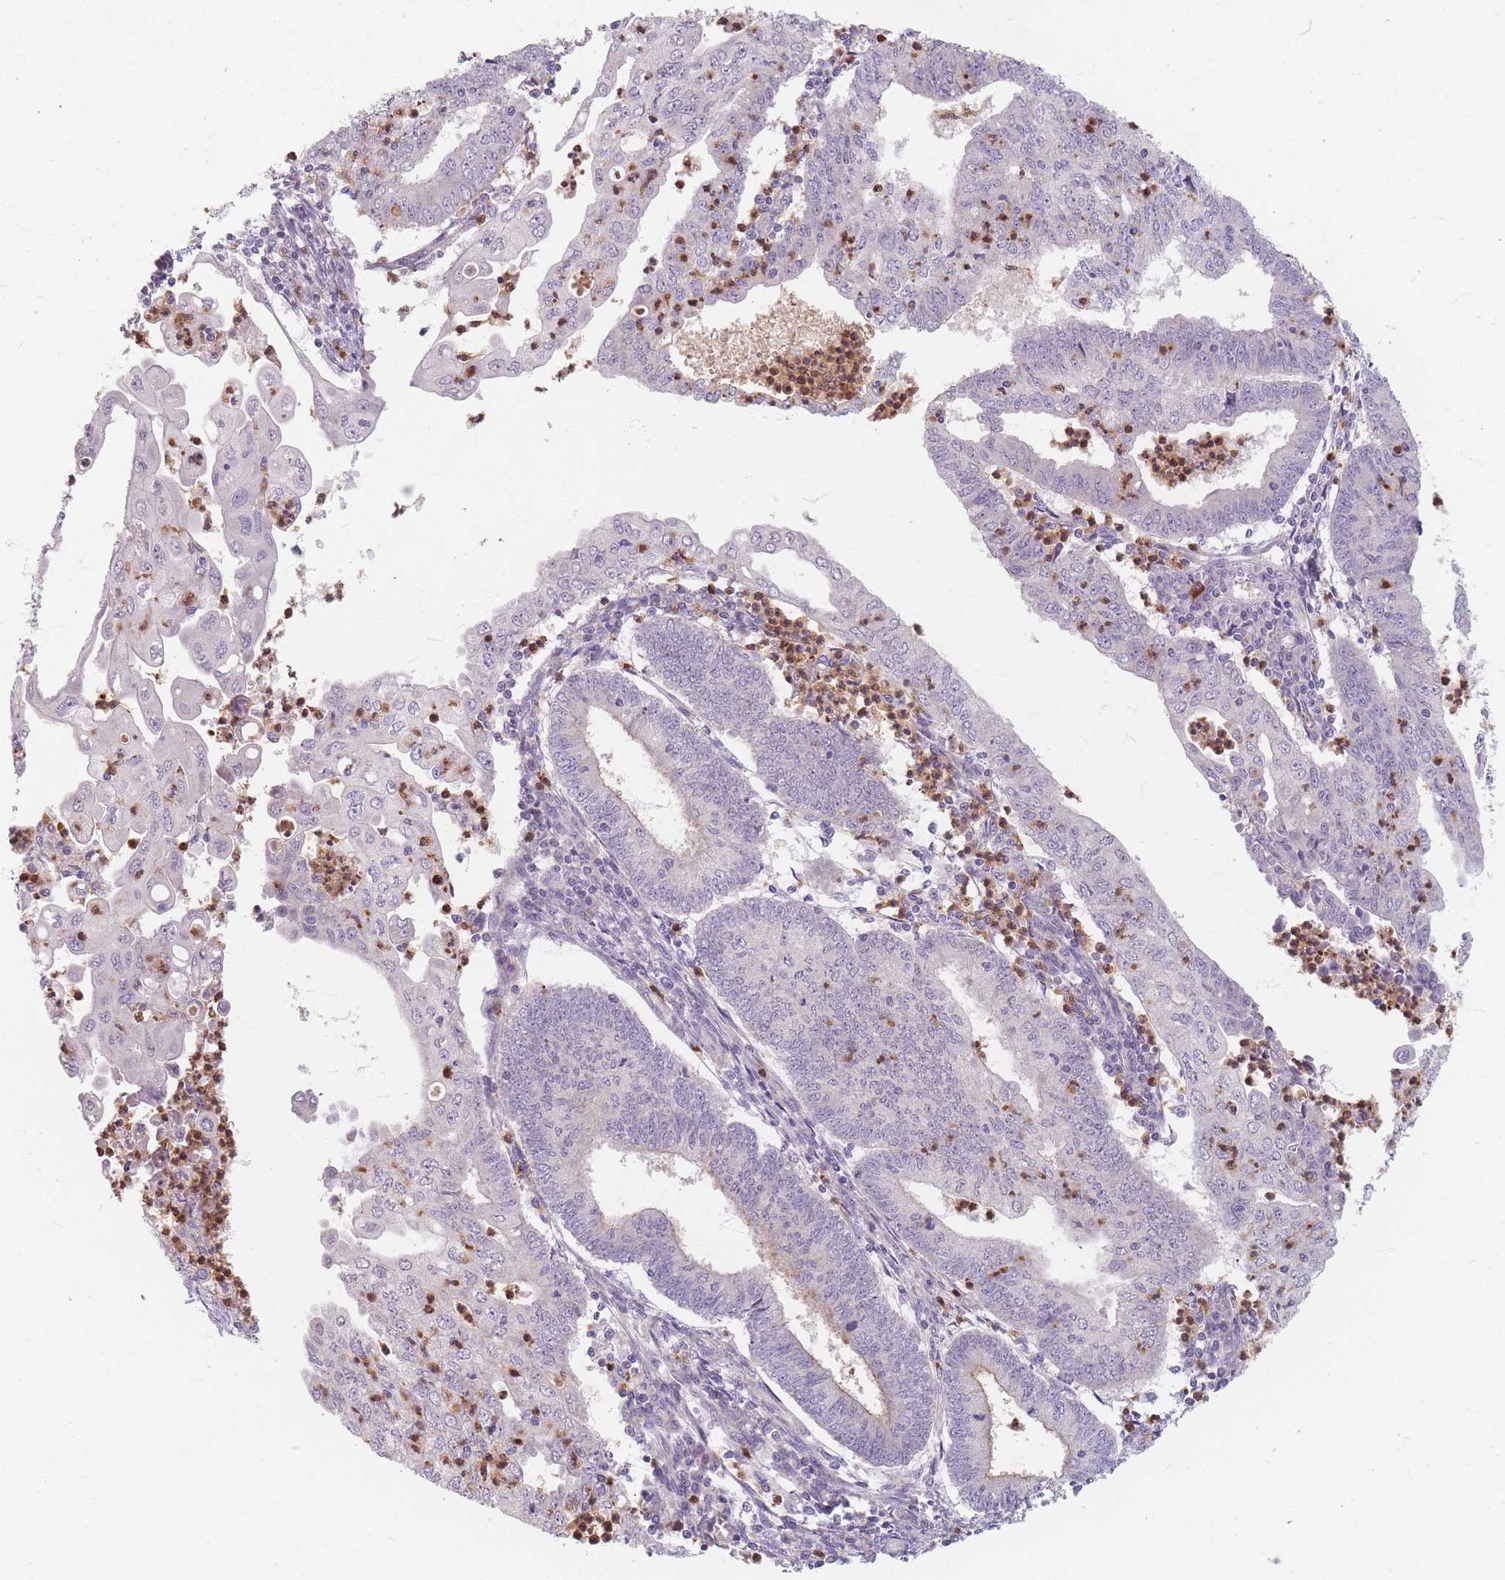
{"staining": {"intensity": "negative", "quantity": "none", "location": "none"}, "tissue": "endometrial cancer", "cell_type": "Tumor cells", "image_type": "cancer", "snomed": [{"axis": "morphology", "description": "Adenocarcinoma, NOS"}, {"axis": "topography", "description": "Endometrium"}], "caption": "Immunohistochemistry micrograph of neoplastic tissue: human adenocarcinoma (endometrial) stained with DAB shows no significant protein positivity in tumor cells.", "gene": "CHCHD7", "patient": {"sex": "female", "age": 60}}